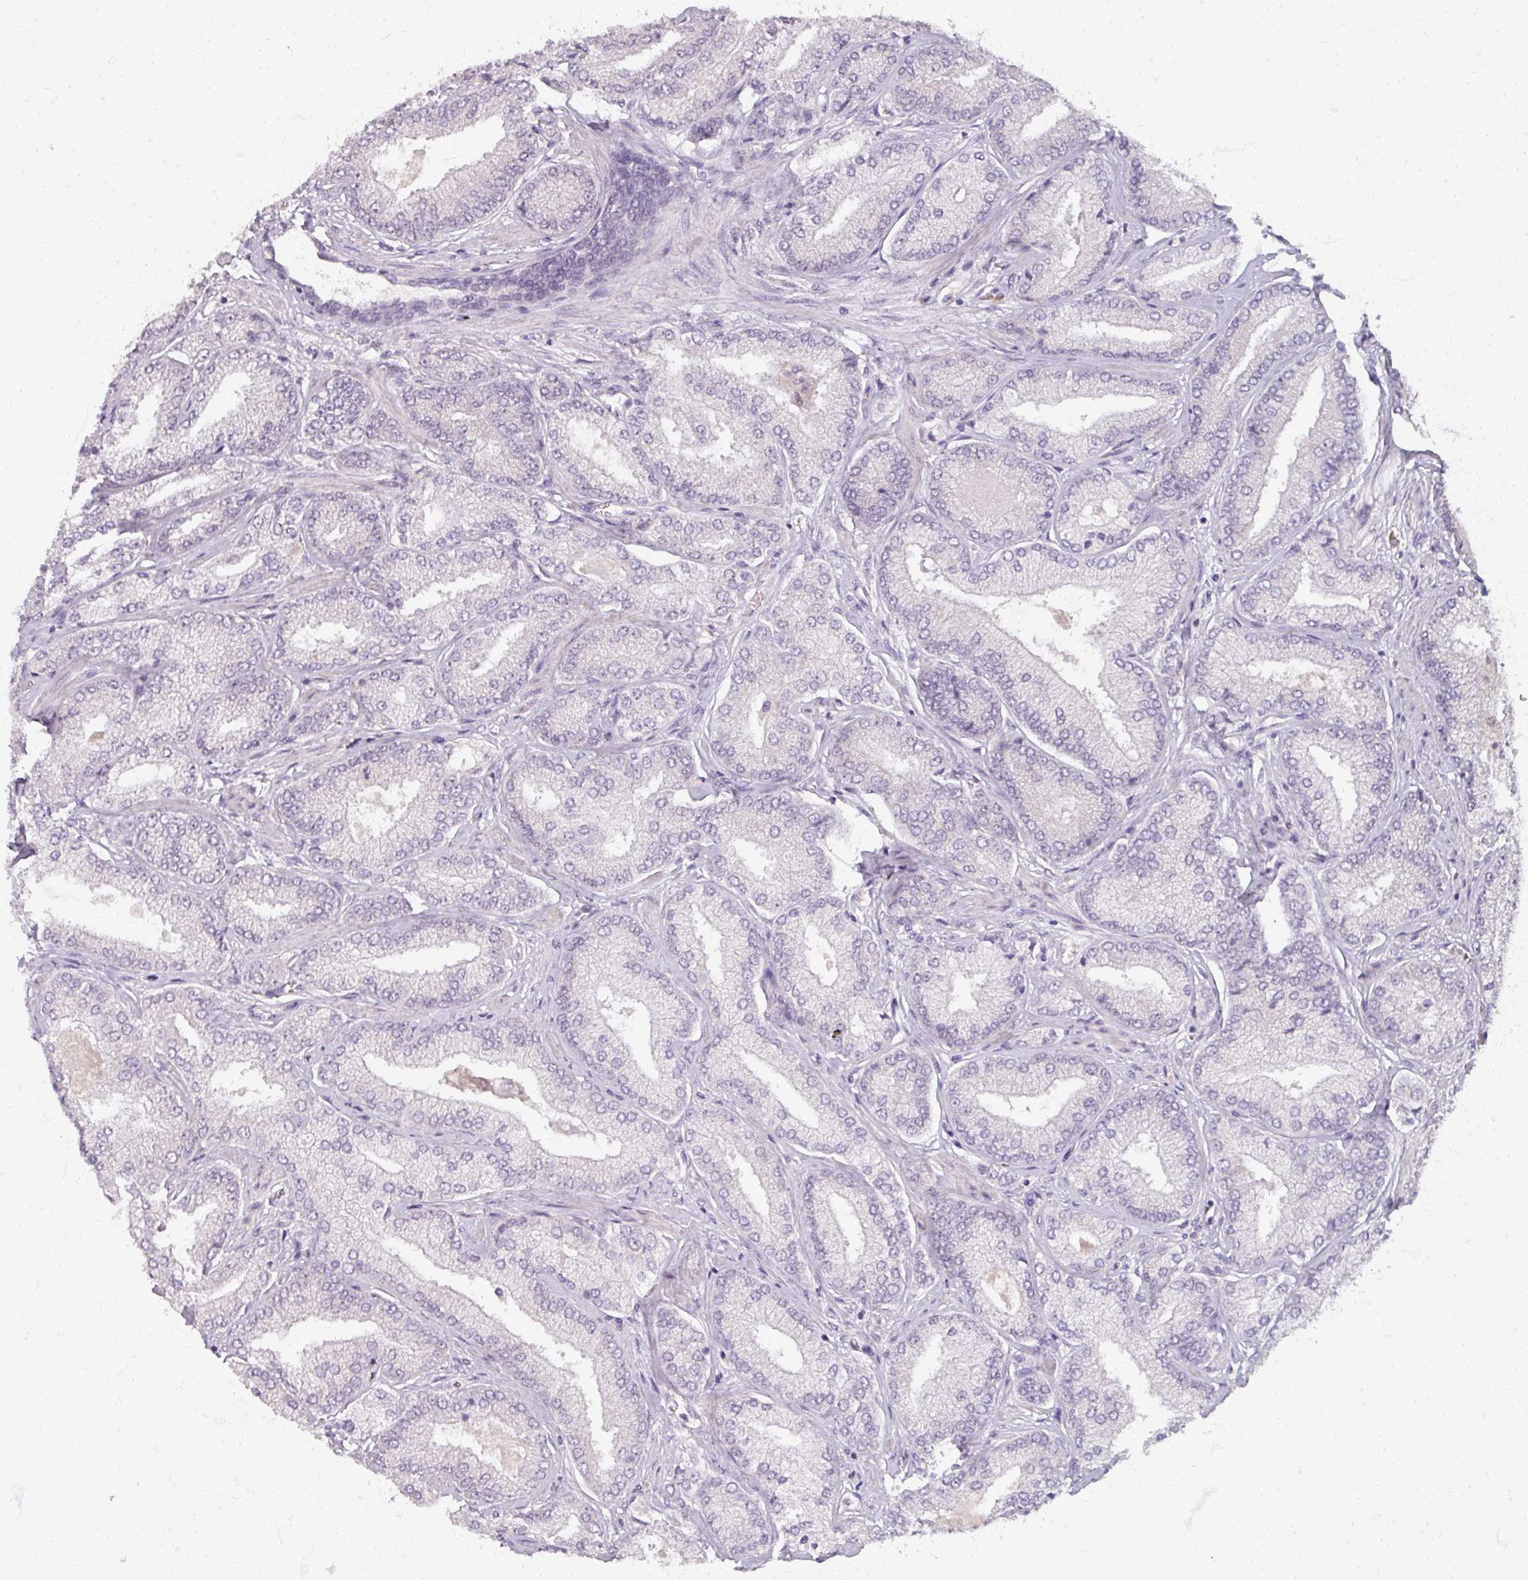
{"staining": {"intensity": "negative", "quantity": "none", "location": "none"}, "tissue": "prostate cancer", "cell_type": "Tumor cells", "image_type": "cancer", "snomed": [{"axis": "morphology", "description": "Adenocarcinoma, High grade"}, {"axis": "topography", "description": "Prostate"}], "caption": "High power microscopy histopathology image of an immunohistochemistry photomicrograph of prostate high-grade adenocarcinoma, revealing no significant staining in tumor cells.", "gene": "SOX11", "patient": {"sex": "male", "age": 68}}